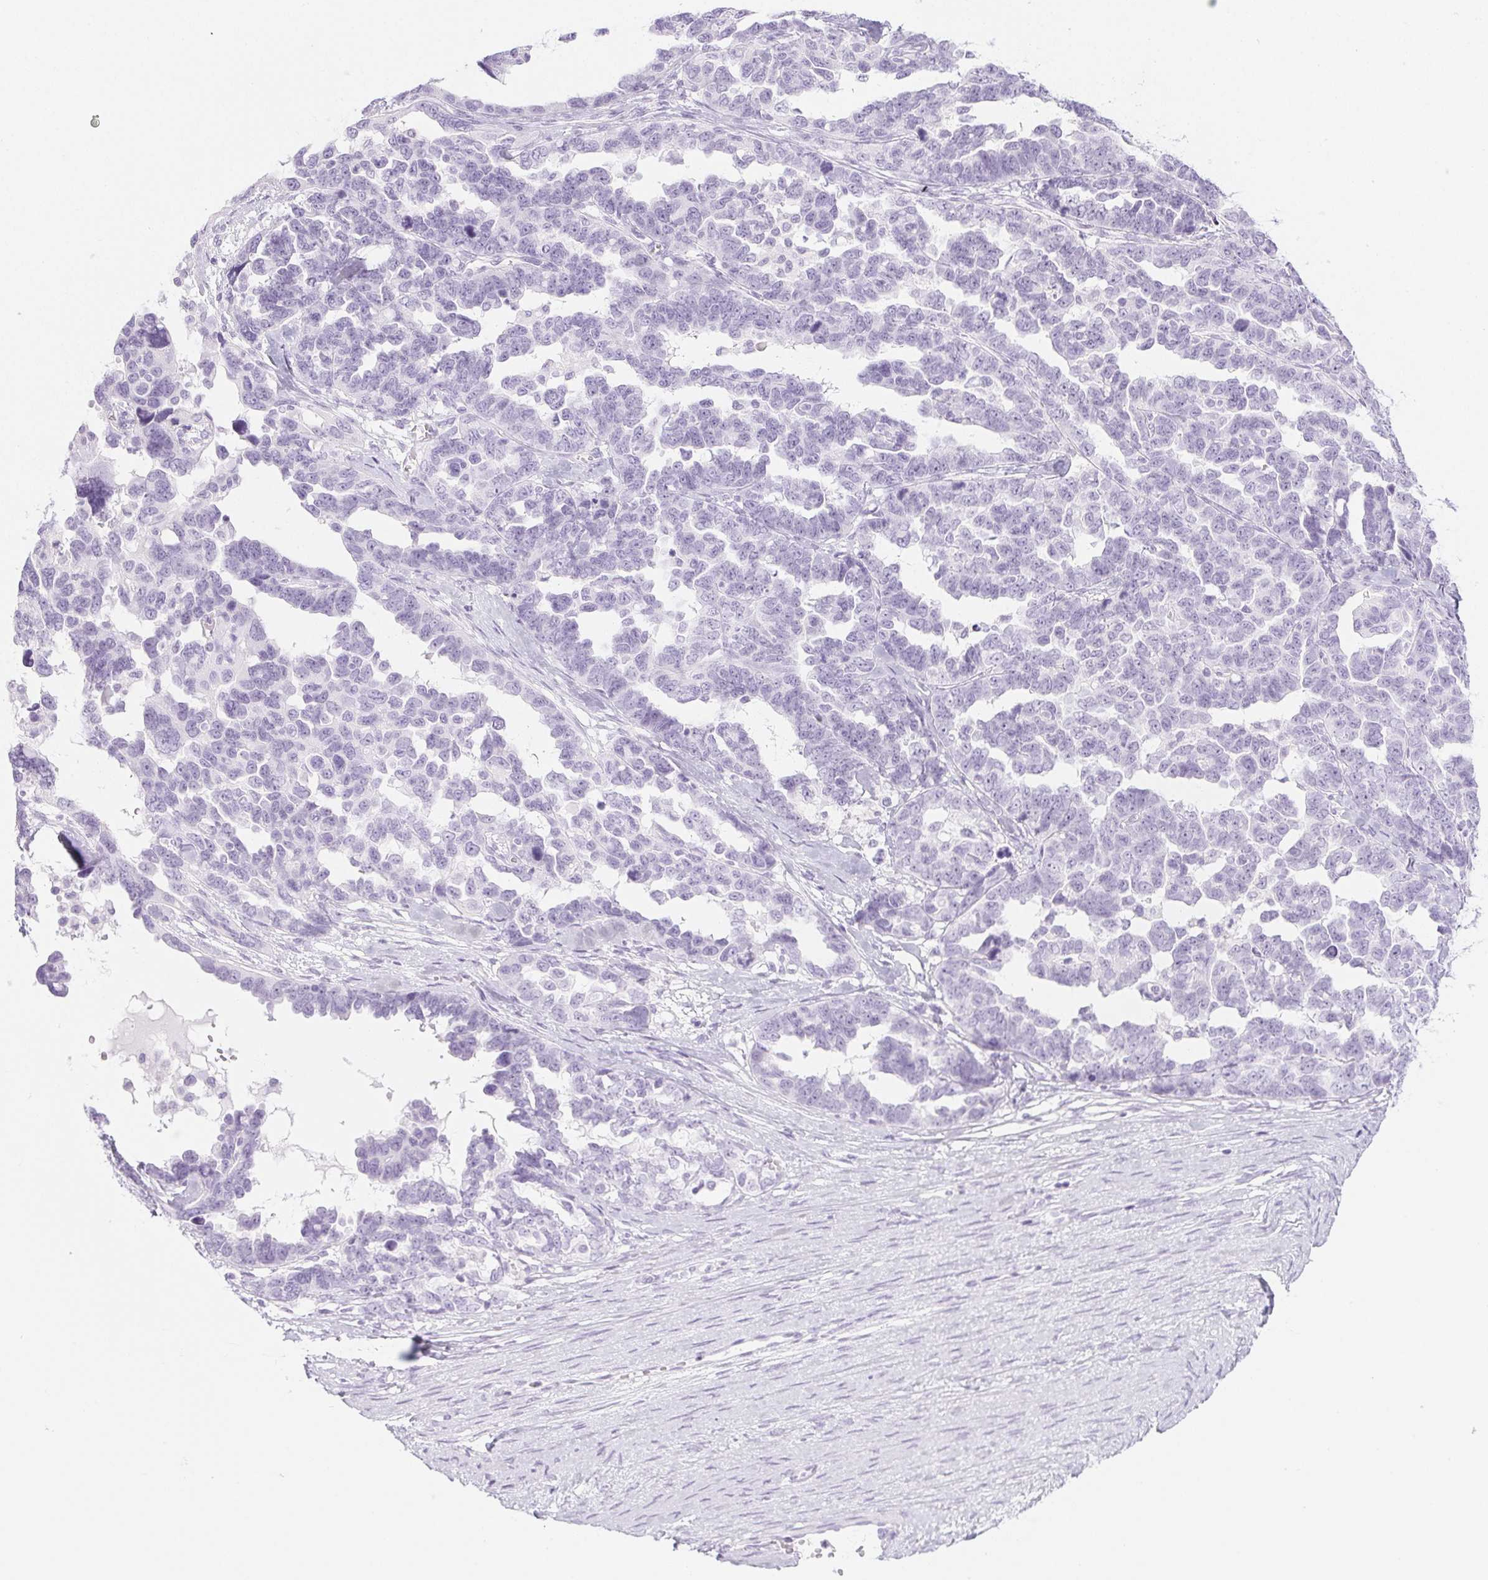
{"staining": {"intensity": "negative", "quantity": "none", "location": "none"}, "tissue": "ovarian cancer", "cell_type": "Tumor cells", "image_type": "cancer", "snomed": [{"axis": "morphology", "description": "Cystadenocarcinoma, serous, NOS"}, {"axis": "topography", "description": "Ovary"}], "caption": "Immunohistochemistry of human ovarian cancer (serous cystadenocarcinoma) exhibits no positivity in tumor cells. (IHC, brightfield microscopy, high magnification).", "gene": "SPRR3", "patient": {"sex": "female", "age": 69}}